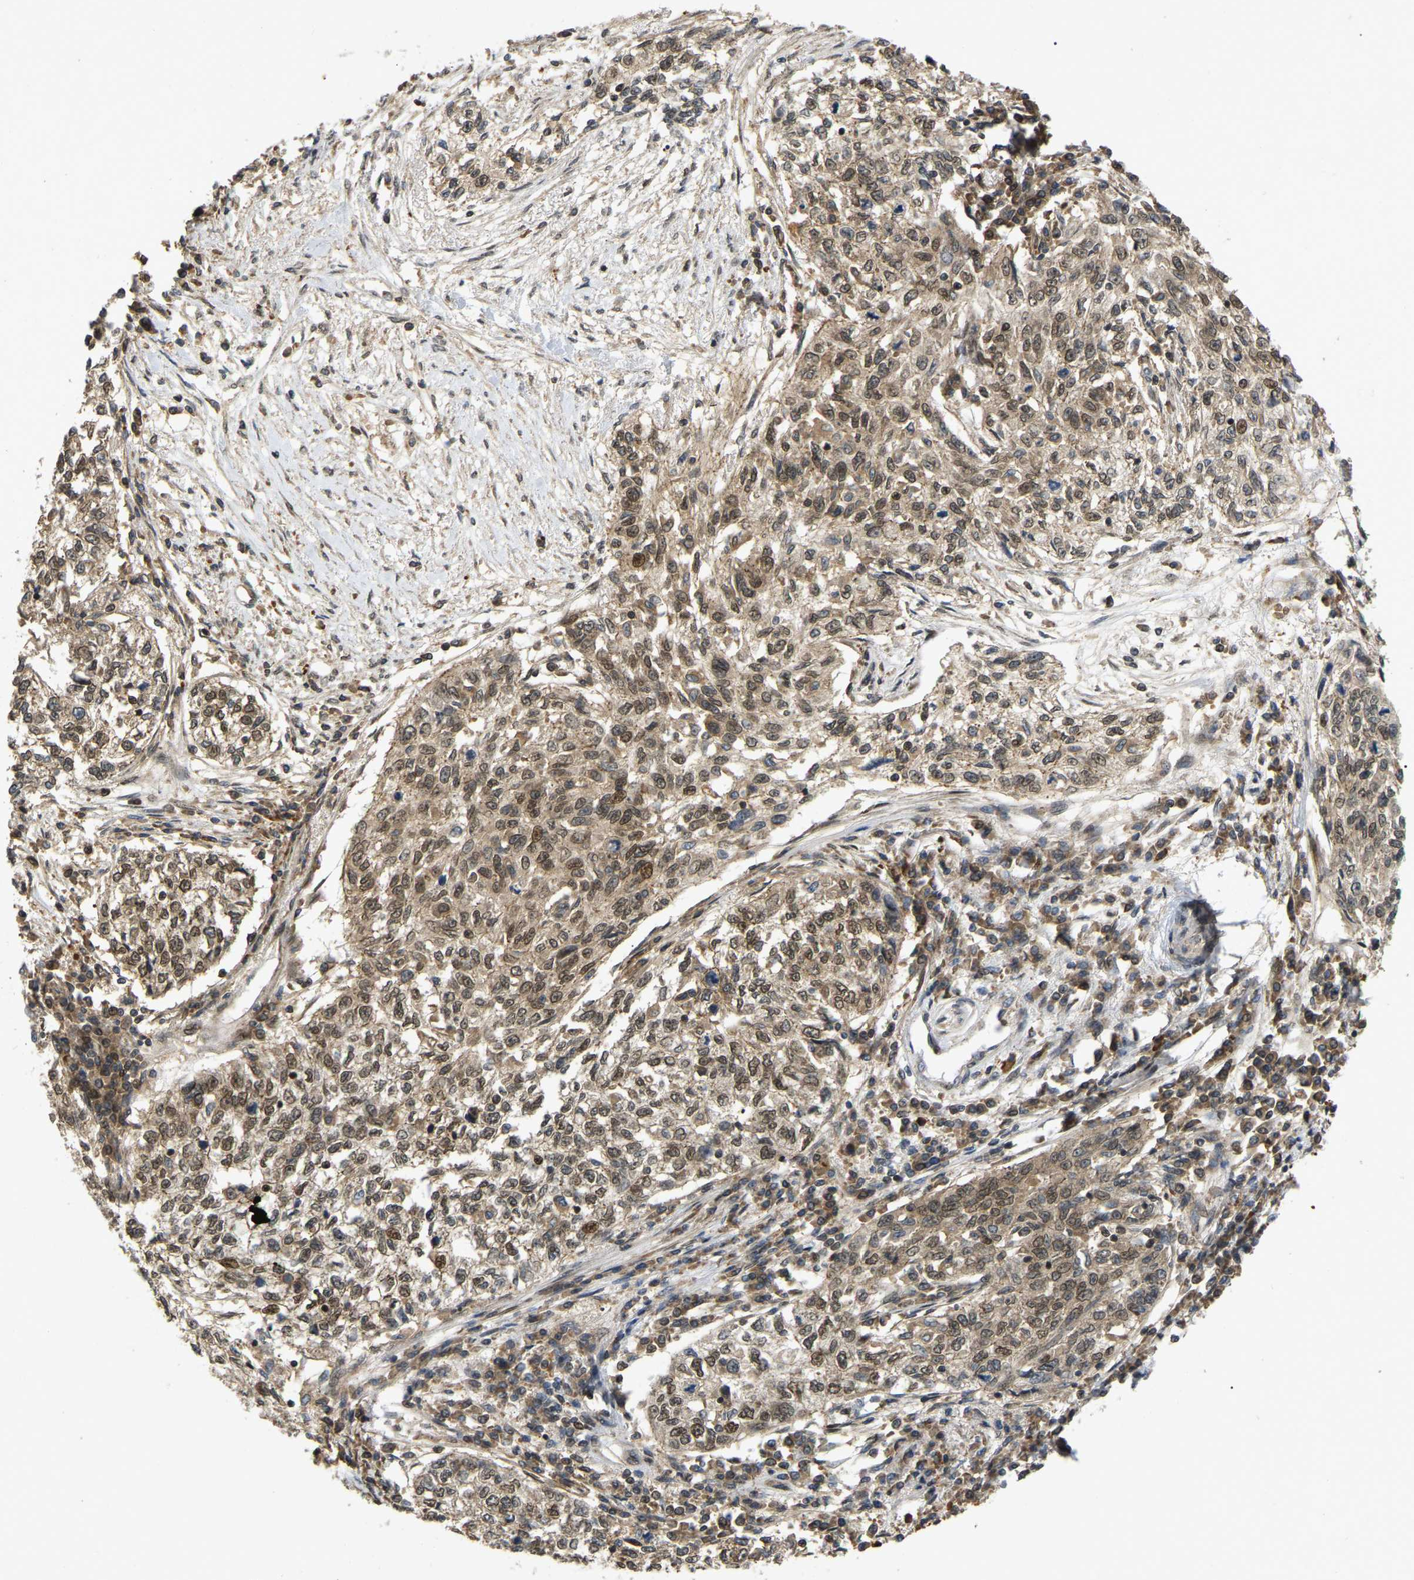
{"staining": {"intensity": "moderate", "quantity": ">75%", "location": "cytoplasmic/membranous,nuclear"}, "tissue": "cervical cancer", "cell_type": "Tumor cells", "image_type": "cancer", "snomed": [{"axis": "morphology", "description": "Squamous cell carcinoma, NOS"}, {"axis": "topography", "description": "Cervix"}], "caption": "The image shows staining of cervical cancer (squamous cell carcinoma), revealing moderate cytoplasmic/membranous and nuclear protein expression (brown color) within tumor cells.", "gene": "KIAA1549", "patient": {"sex": "female", "age": 57}}